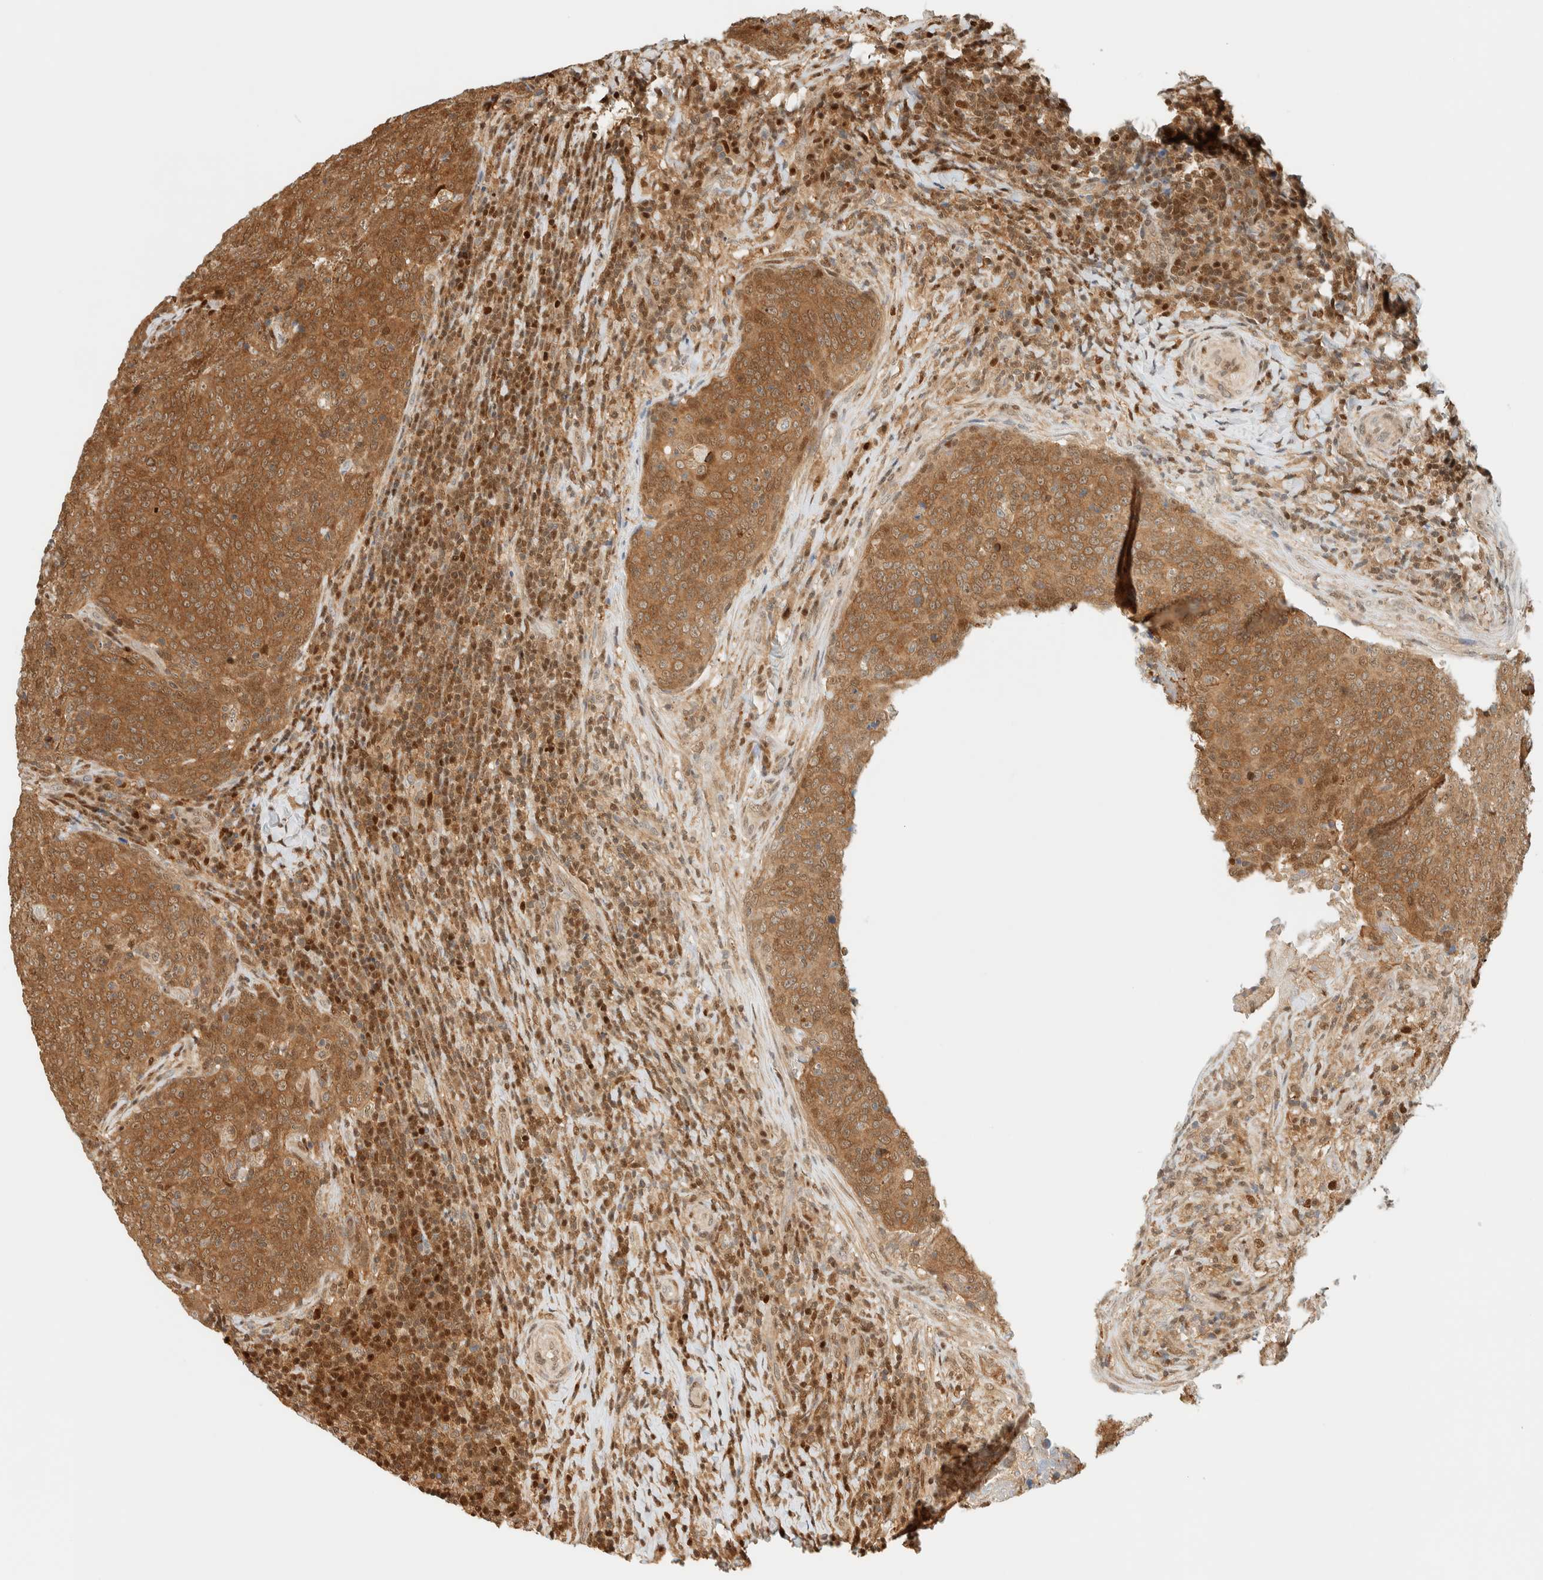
{"staining": {"intensity": "moderate", "quantity": ">75%", "location": "cytoplasmic/membranous,nuclear"}, "tissue": "head and neck cancer", "cell_type": "Tumor cells", "image_type": "cancer", "snomed": [{"axis": "morphology", "description": "Squamous cell carcinoma, NOS"}, {"axis": "morphology", "description": "Squamous cell carcinoma, metastatic, NOS"}, {"axis": "topography", "description": "Lymph node"}, {"axis": "topography", "description": "Head-Neck"}], "caption": "DAB (3,3'-diaminobenzidine) immunohistochemical staining of human metastatic squamous cell carcinoma (head and neck) exhibits moderate cytoplasmic/membranous and nuclear protein positivity in about >75% of tumor cells.", "gene": "ZBTB37", "patient": {"sex": "male", "age": 62}}